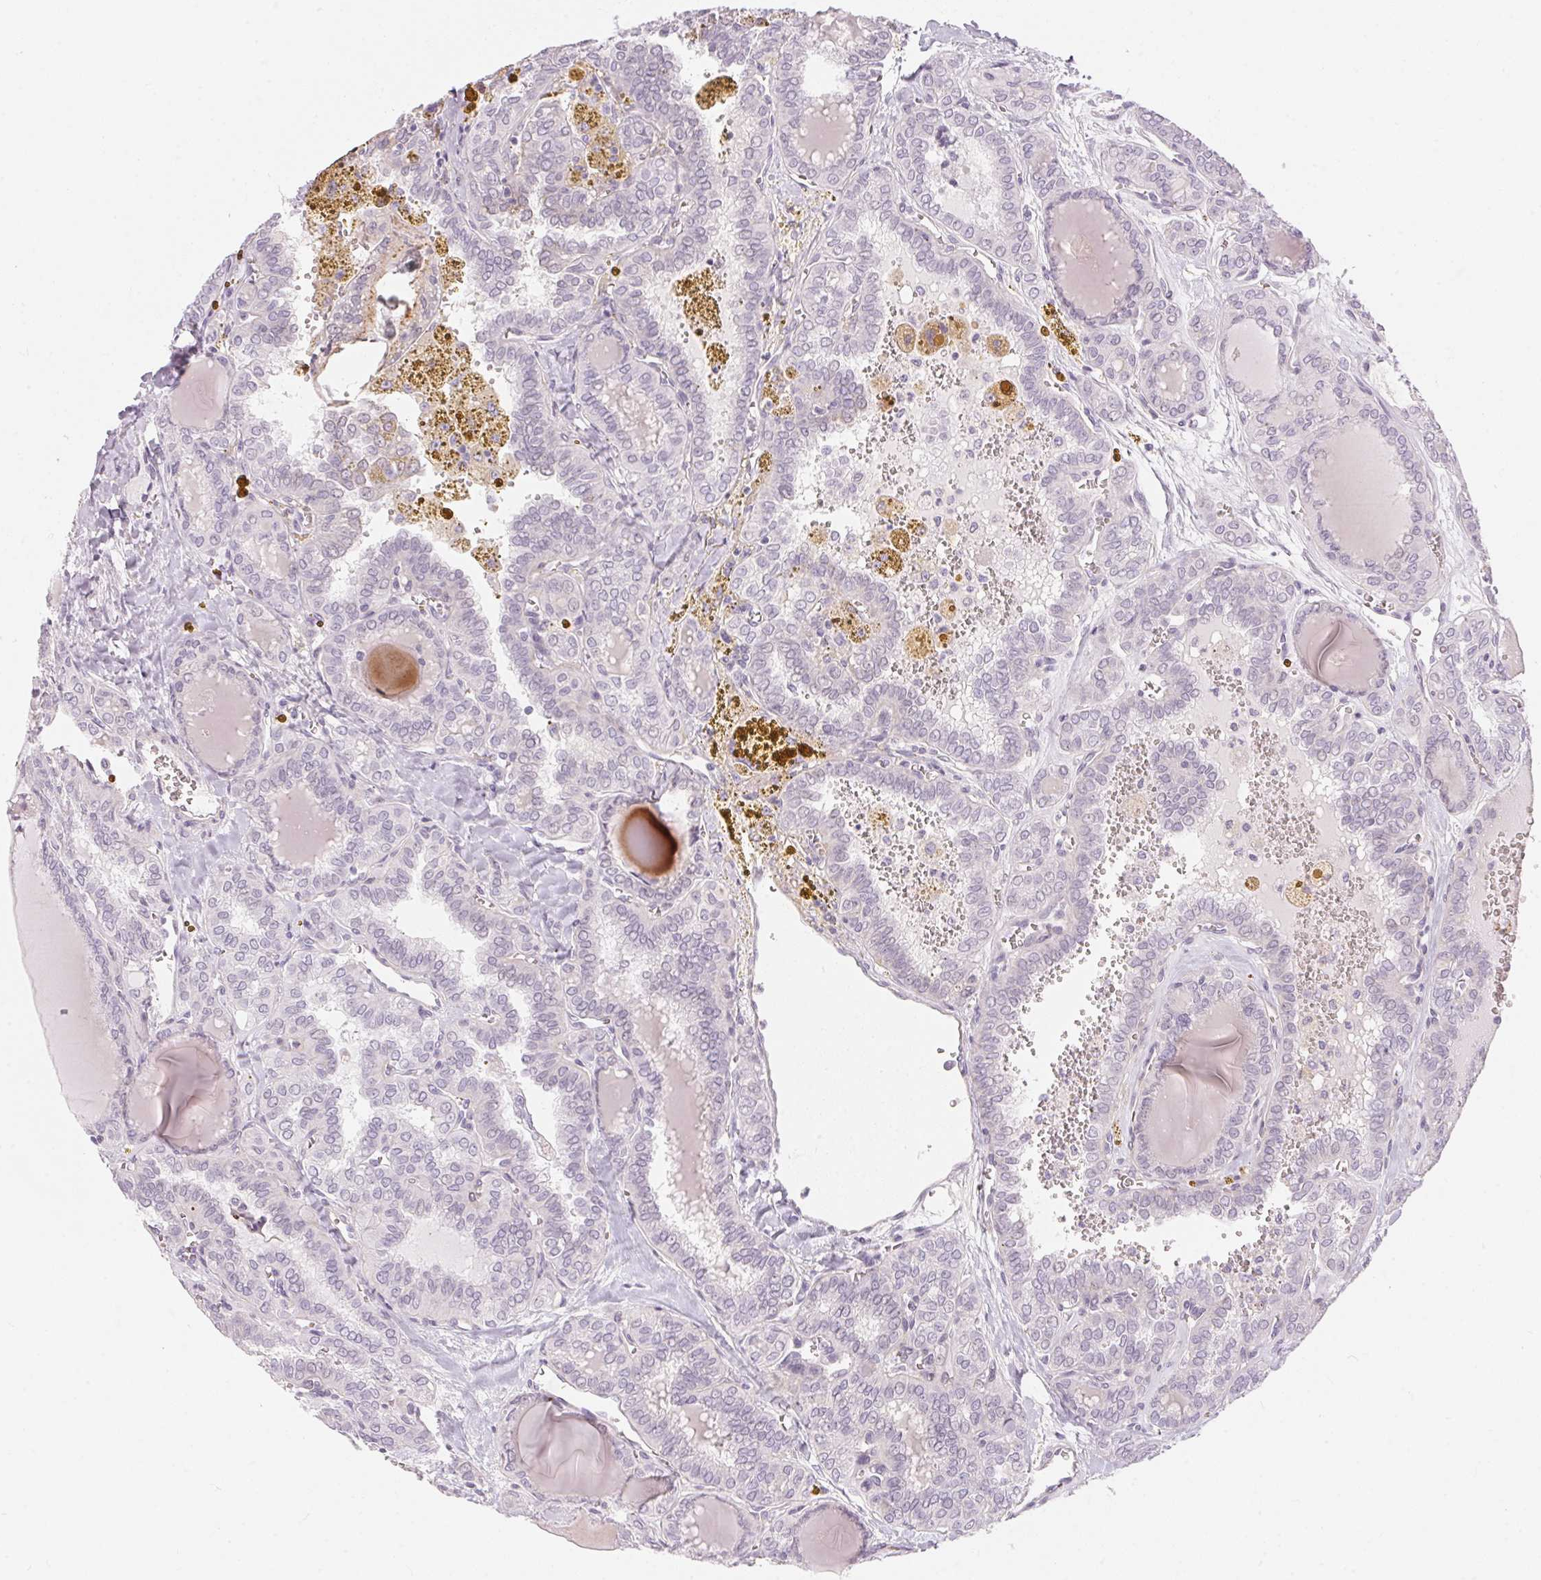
{"staining": {"intensity": "negative", "quantity": "none", "location": "none"}, "tissue": "thyroid cancer", "cell_type": "Tumor cells", "image_type": "cancer", "snomed": [{"axis": "morphology", "description": "Papillary adenocarcinoma, NOS"}, {"axis": "topography", "description": "Thyroid gland"}], "caption": "DAB immunohistochemical staining of human thyroid cancer reveals no significant positivity in tumor cells.", "gene": "GDAP1L1", "patient": {"sex": "female", "age": 41}}